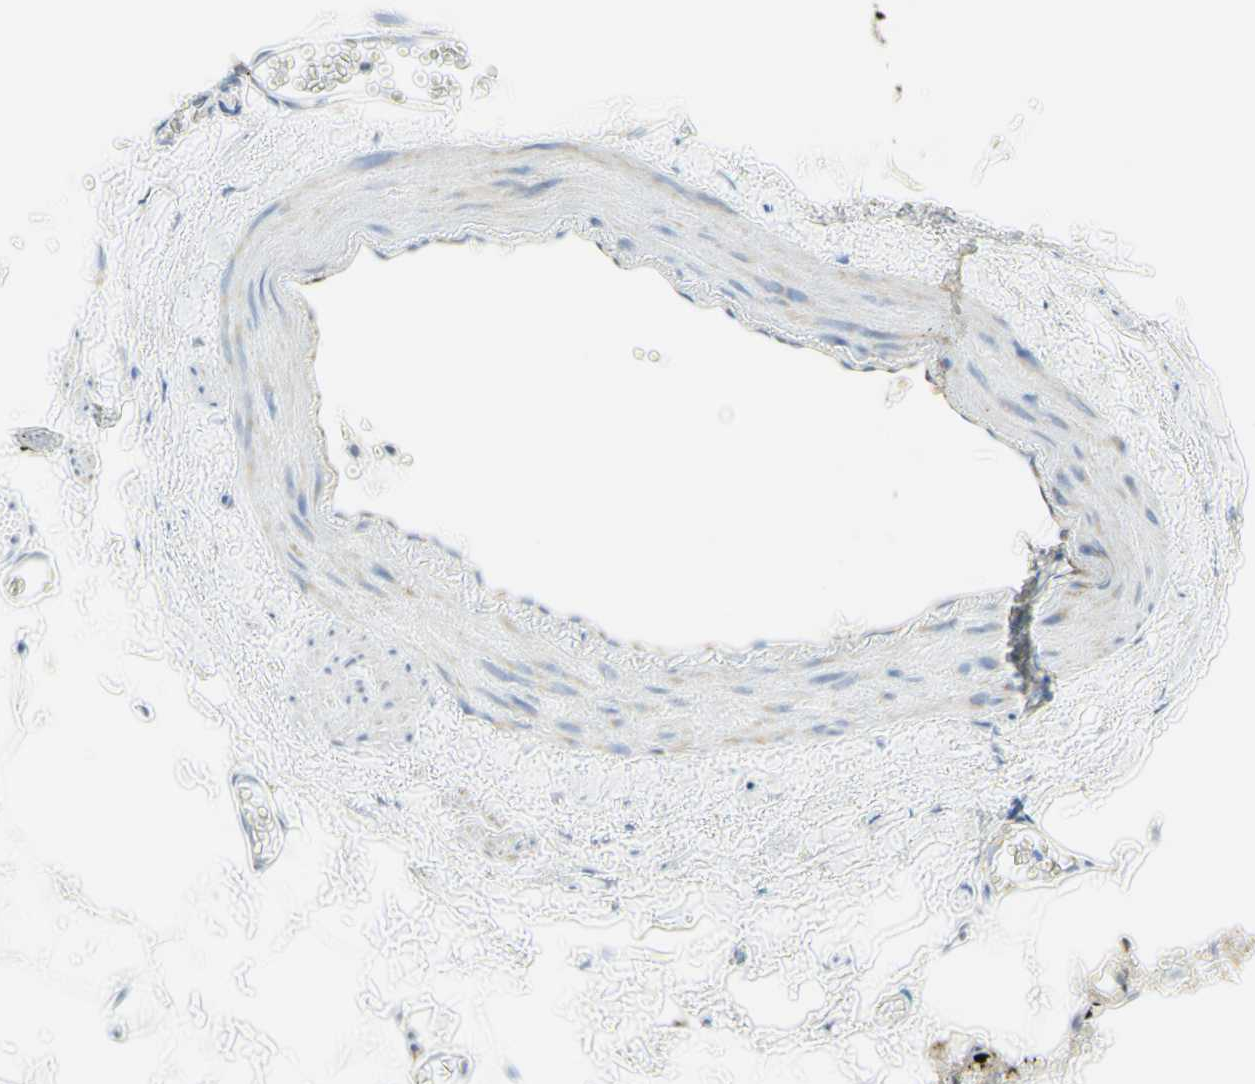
{"staining": {"intensity": "negative", "quantity": "none", "location": "none"}, "tissue": "adipose tissue", "cell_type": "Adipocytes", "image_type": "normal", "snomed": [{"axis": "morphology", "description": "Normal tissue, NOS"}, {"axis": "topography", "description": "Adipose tissue"}, {"axis": "topography", "description": "Peripheral nerve tissue"}], "caption": "Immunohistochemistry (IHC) of unremarkable human adipose tissue displays no positivity in adipocytes. (Immunohistochemistry, brightfield microscopy, high magnification).", "gene": "ARMC10", "patient": {"sex": "male", "age": 52}}